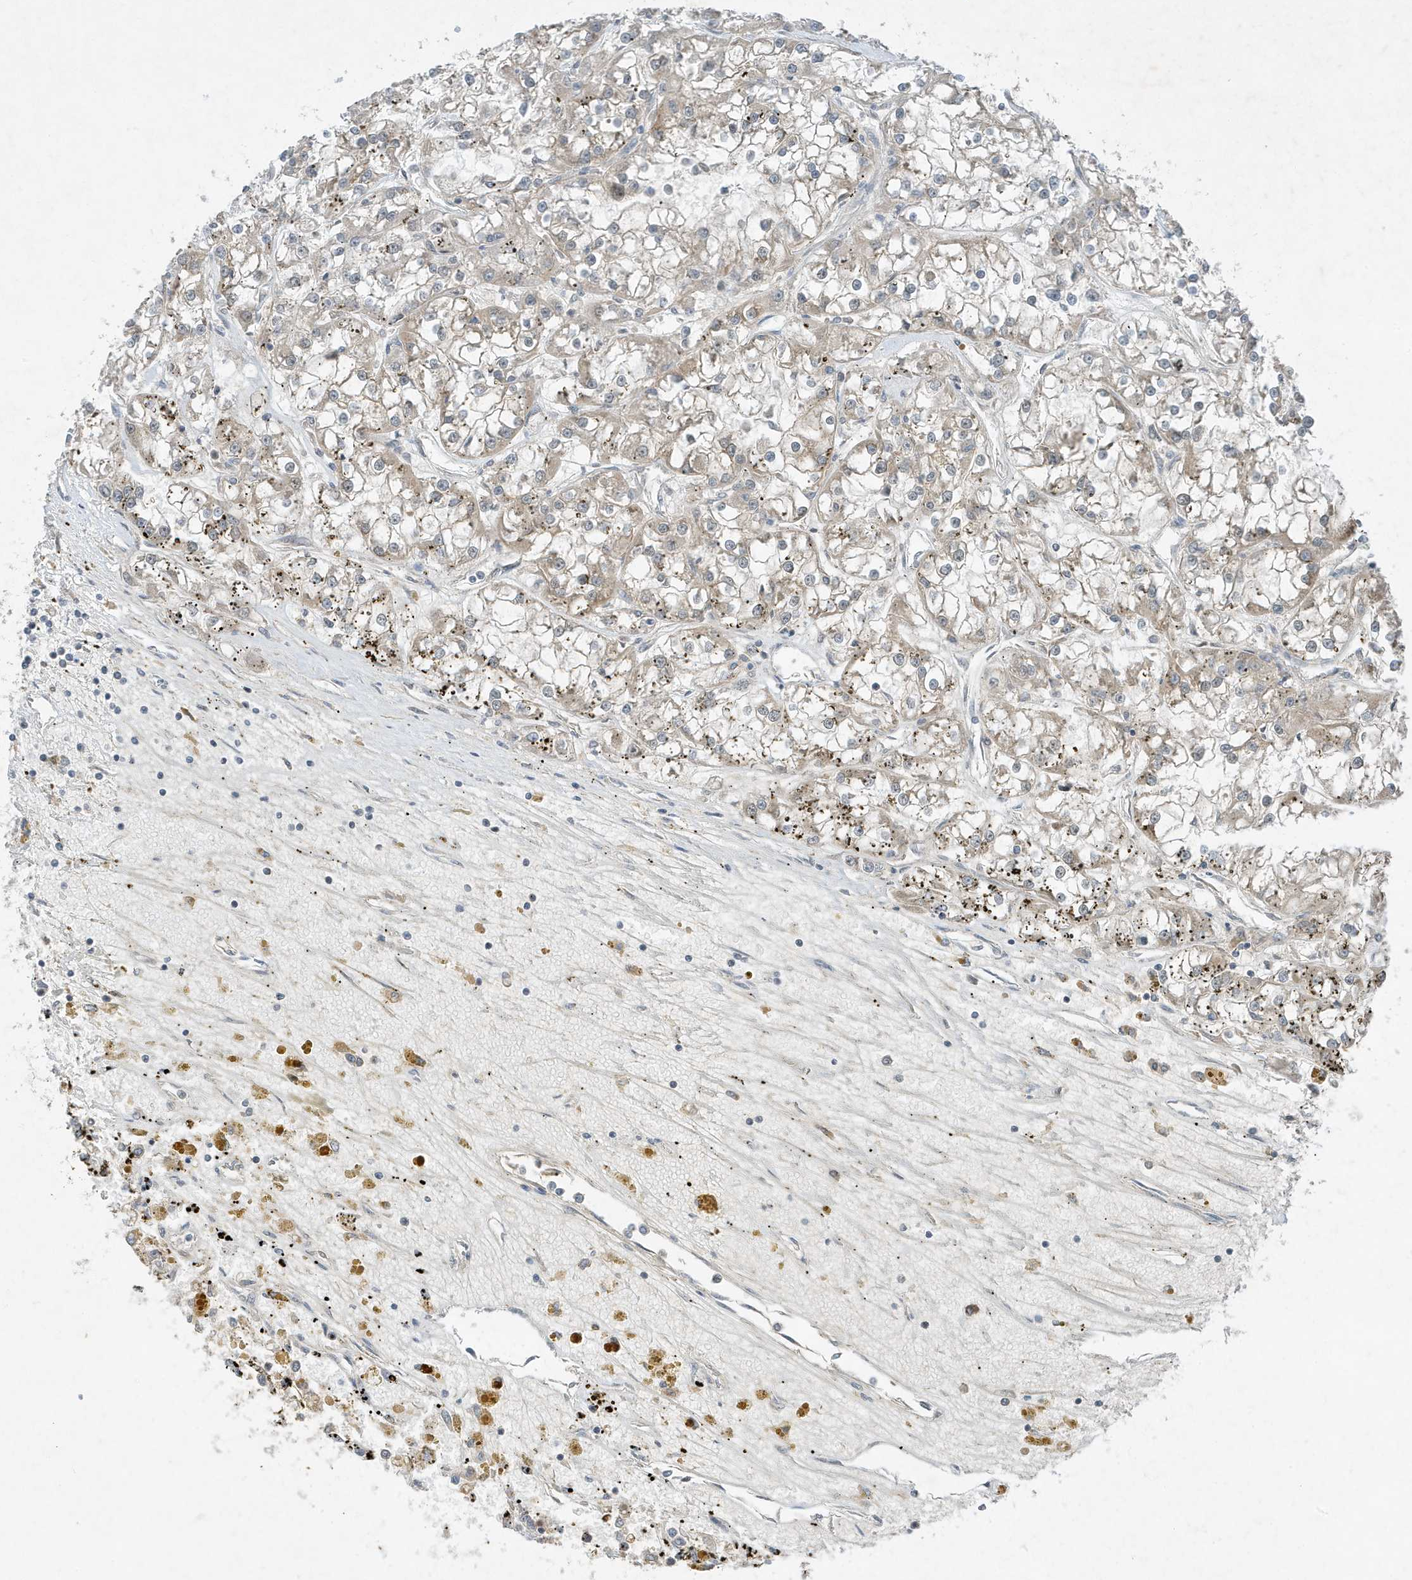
{"staining": {"intensity": "negative", "quantity": "none", "location": "none"}, "tissue": "renal cancer", "cell_type": "Tumor cells", "image_type": "cancer", "snomed": [{"axis": "morphology", "description": "Adenocarcinoma, NOS"}, {"axis": "topography", "description": "Kidney"}], "caption": "The photomicrograph shows no staining of tumor cells in renal cancer (adenocarcinoma). (Brightfield microscopy of DAB (3,3'-diaminobenzidine) IHC at high magnification).", "gene": "MAST3", "patient": {"sex": "female", "age": 52}}